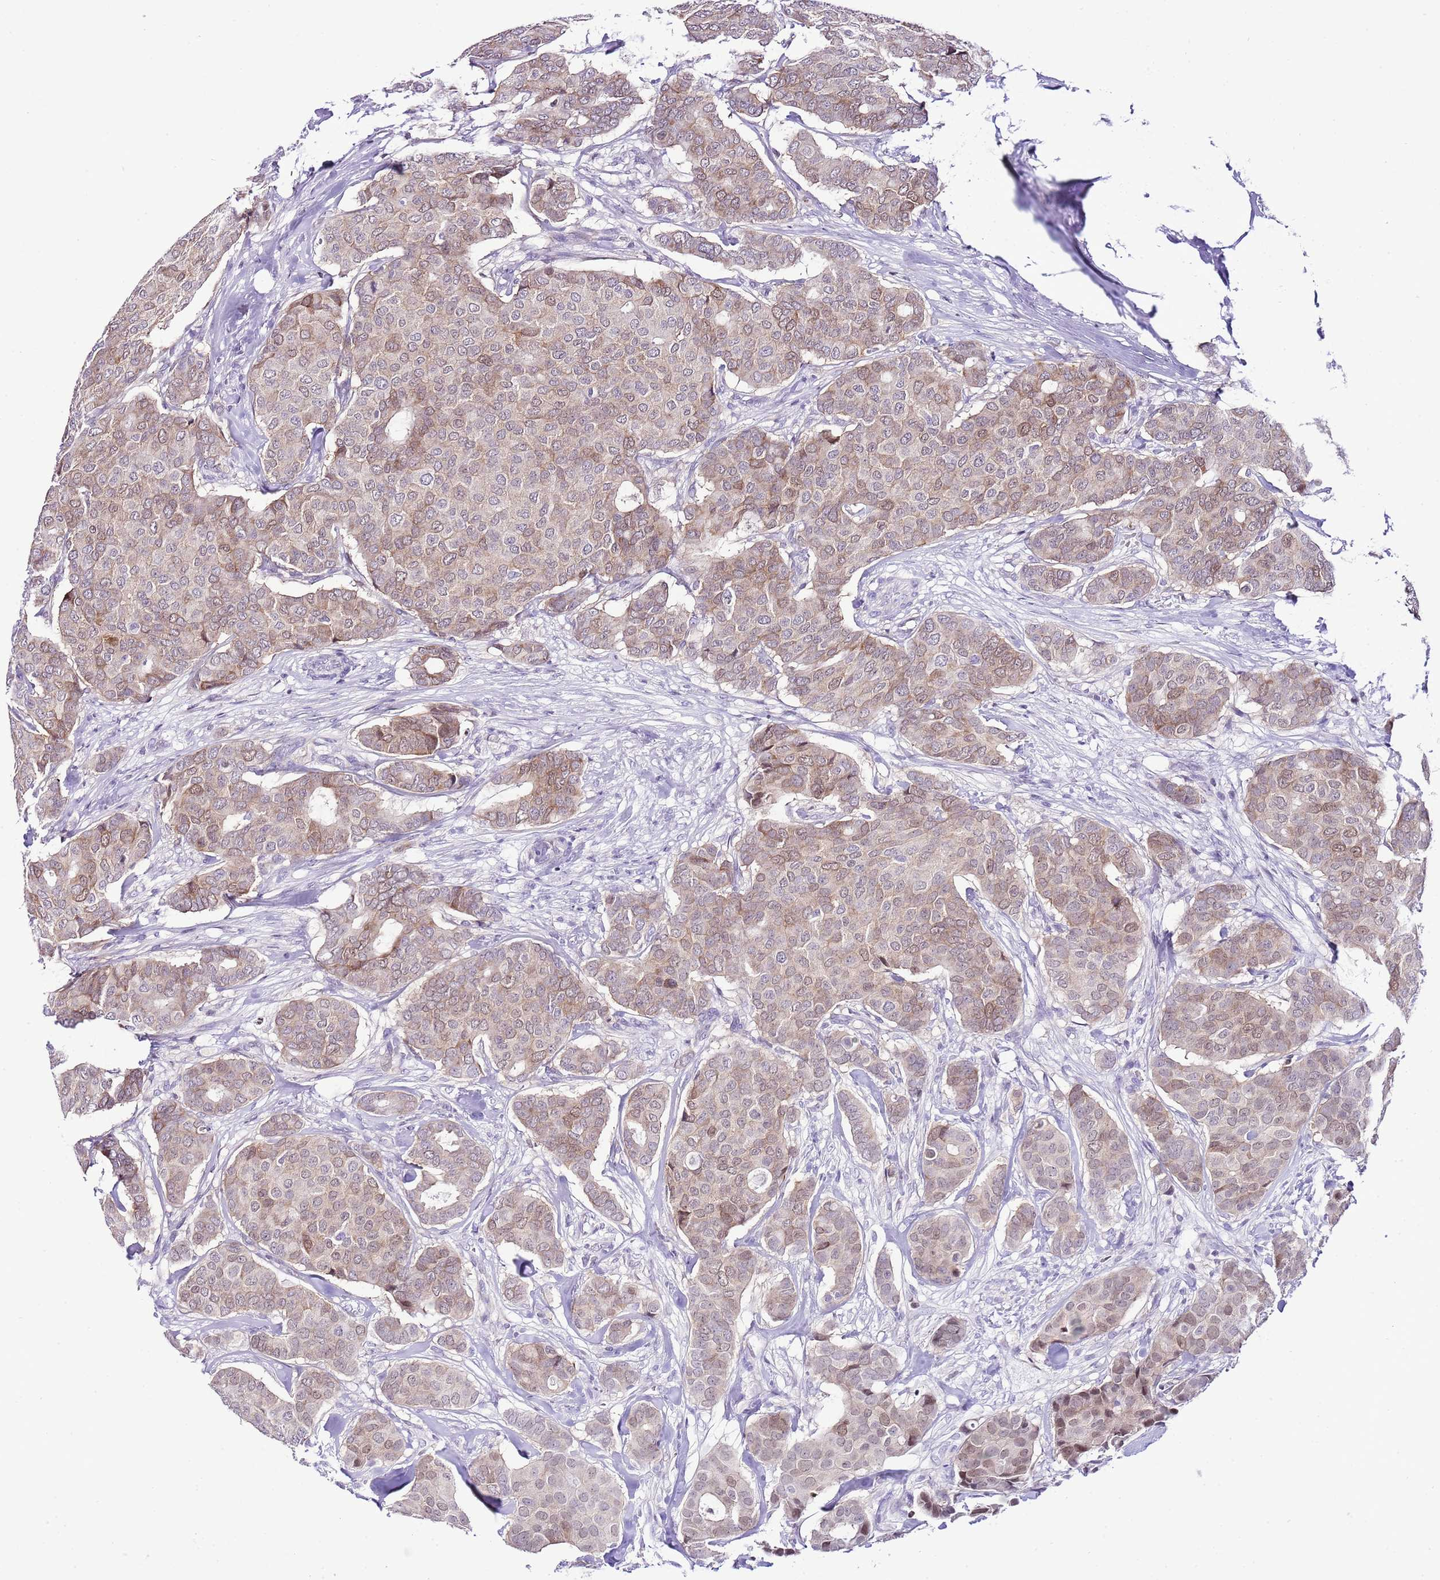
{"staining": {"intensity": "weak", "quantity": ">75%", "location": "cytoplasmic/membranous,nuclear"}, "tissue": "breast cancer", "cell_type": "Tumor cells", "image_type": "cancer", "snomed": [{"axis": "morphology", "description": "Duct carcinoma"}, {"axis": "topography", "description": "Breast"}], "caption": "Invasive ductal carcinoma (breast) stained with DAB (3,3'-diaminobenzidine) IHC displays low levels of weak cytoplasmic/membranous and nuclear expression in approximately >75% of tumor cells.", "gene": "PRR15", "patient": {"sex": "female", "age": 75}}